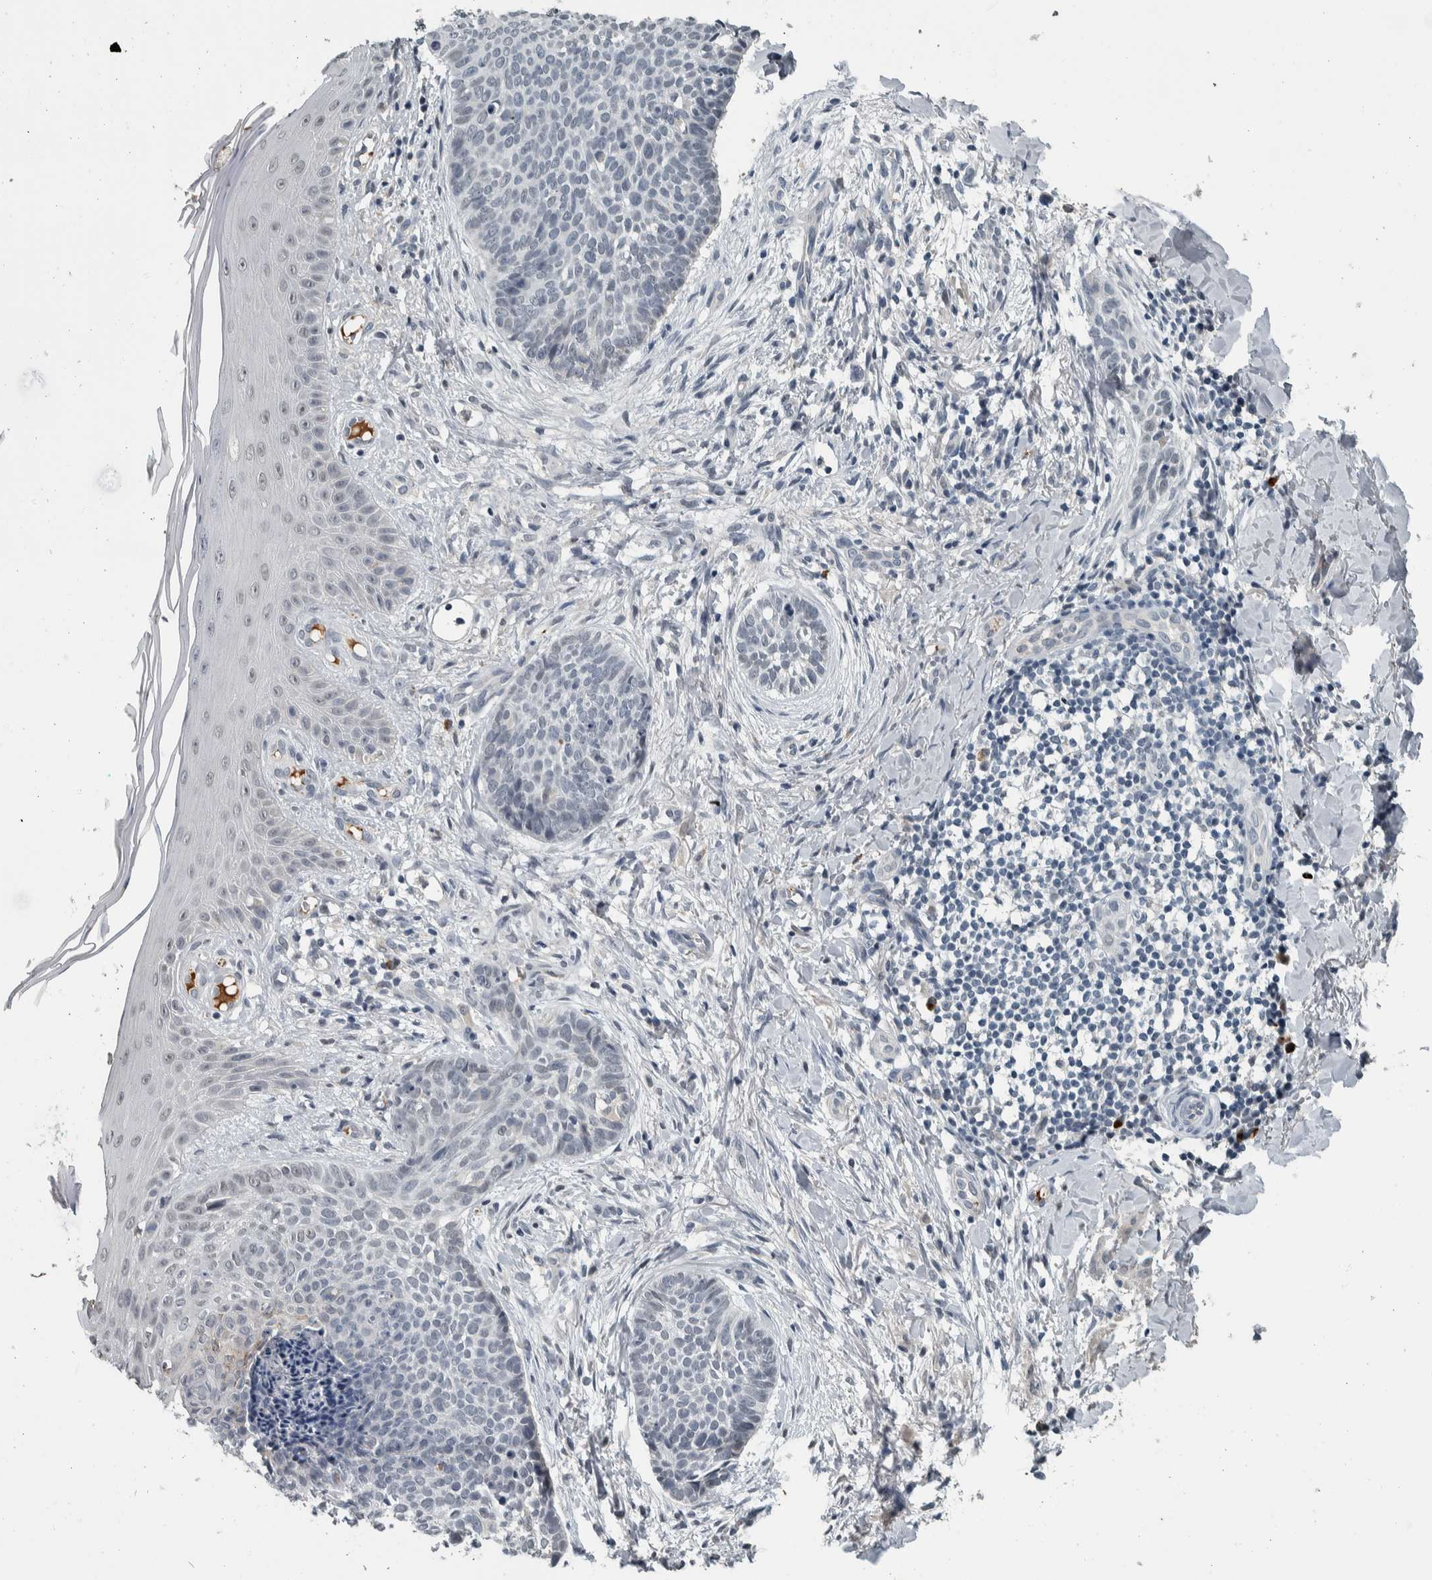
{"staining": {"intensity": "negative", "quantity": "none", "location": "none"}, "tissue": "skin cancer", "cell_type": "Tumor cells", "image_type": "cancer", "snomed": [{"axis": "morphology", "description": "Normal tissue, NOS"}, {"axis": "morphology", "description": "Basal cell carcinoma"}, {"axis": "topography", "description": "Skin"}], "caption": "Immunohistochemistry (IHC) of skin basal cell carcinoma demonstrates no positivity in tumor cells.", "gene": "CAVIN4", "patient": {"sex": "male", "age": 67}}